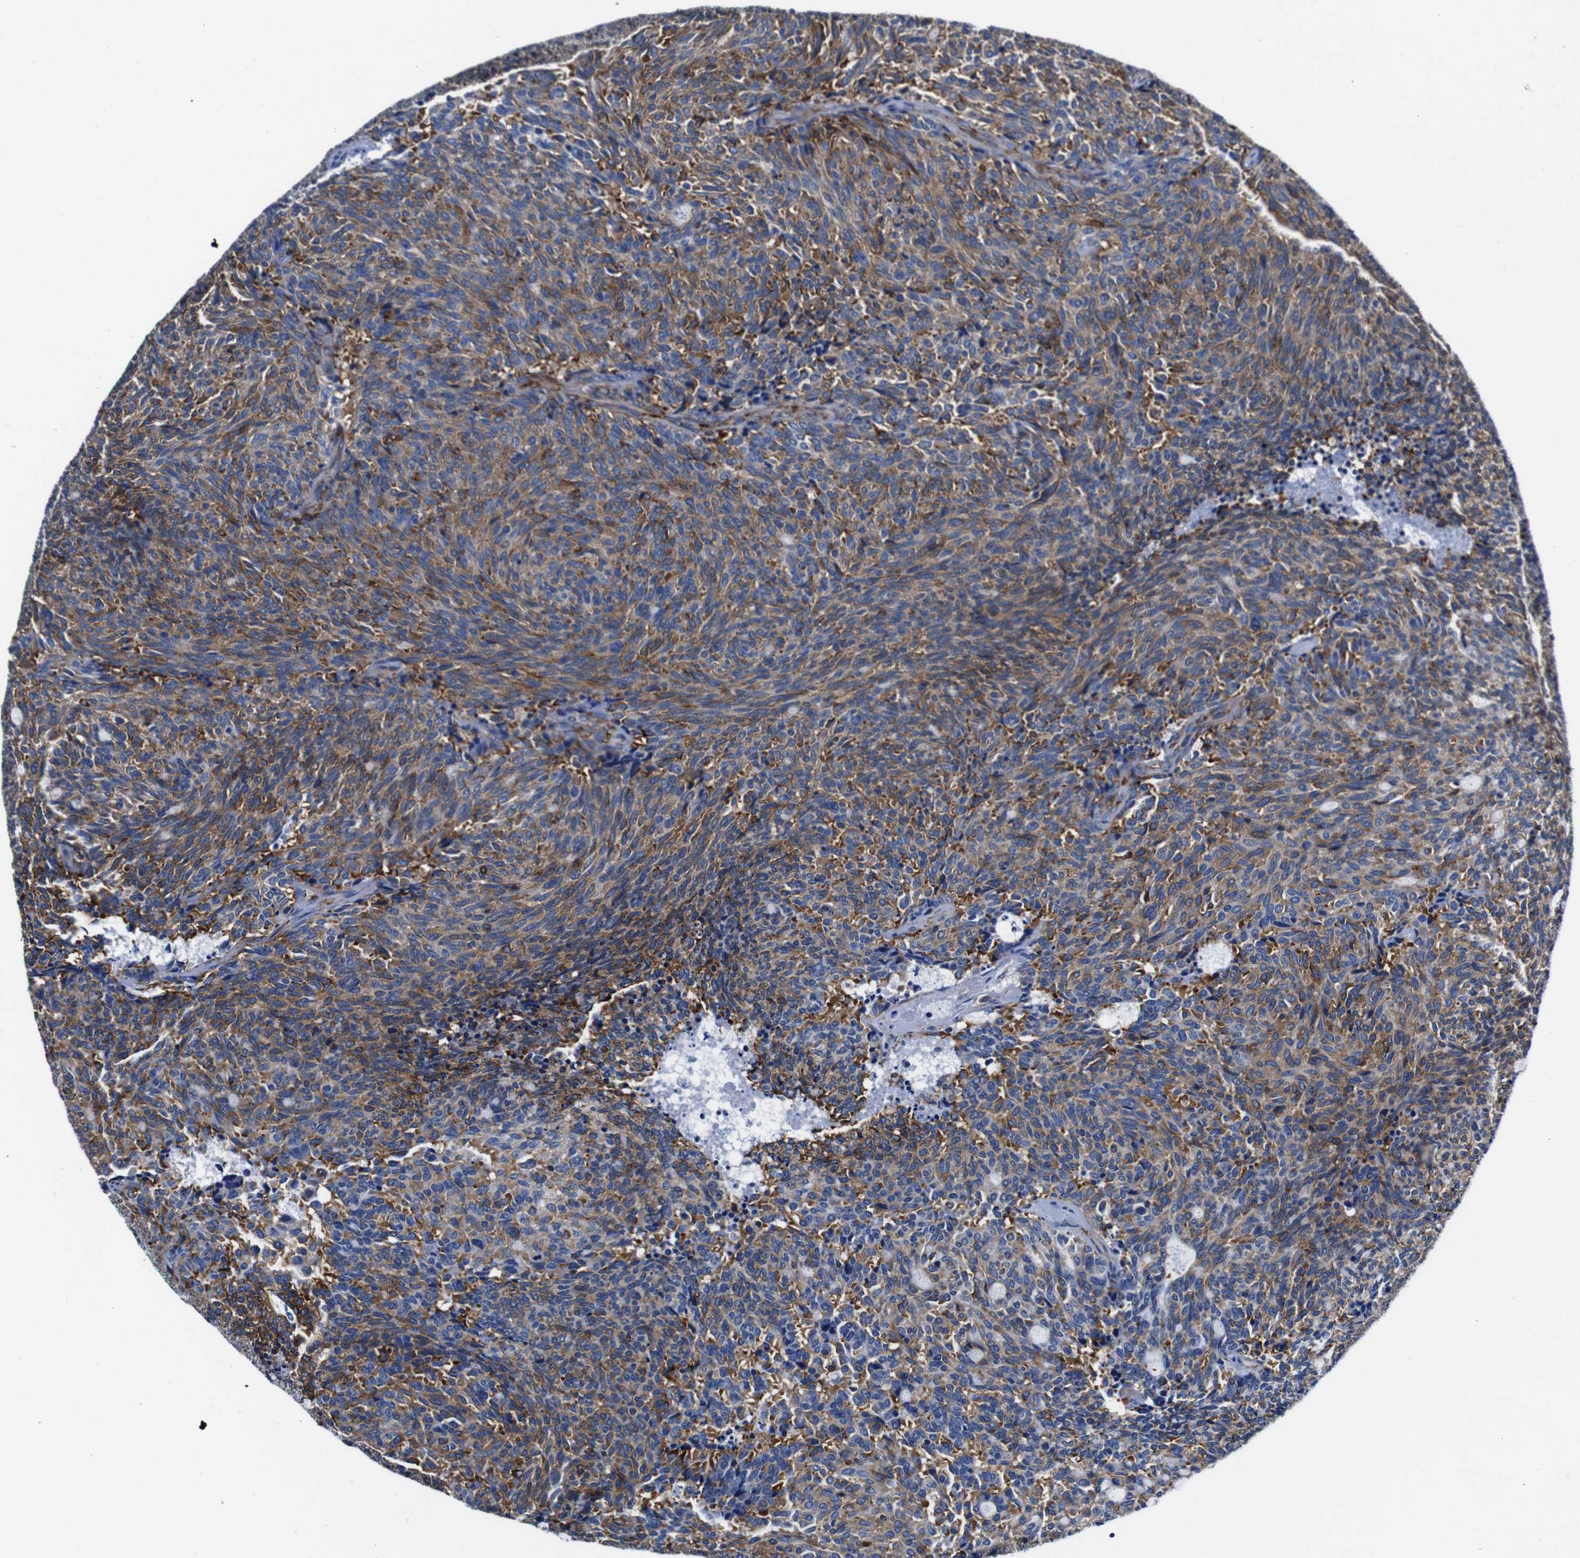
{"staining": {"intensity": "moderate", "quantity": ">75%", "location": "cytoplasmic/membranous"}, "tissue": "carcinoid", "cell_type": "Tumor cells", "image_type": "cancer", "snomed": [{"axis": "morphology", "description": "Carcinoid, malignant, NOS"}, {"axis": "topography", "description": "Pancreas"}], "caption": "Protein expression analysis of human carcinoid reveals moderate cytoplasmic/membranous positivity in about >75% of tumor cells. Nuclei are stained in blue.", "gene": "LRIG1", "patient": {"sex": "female", "age": 54}}